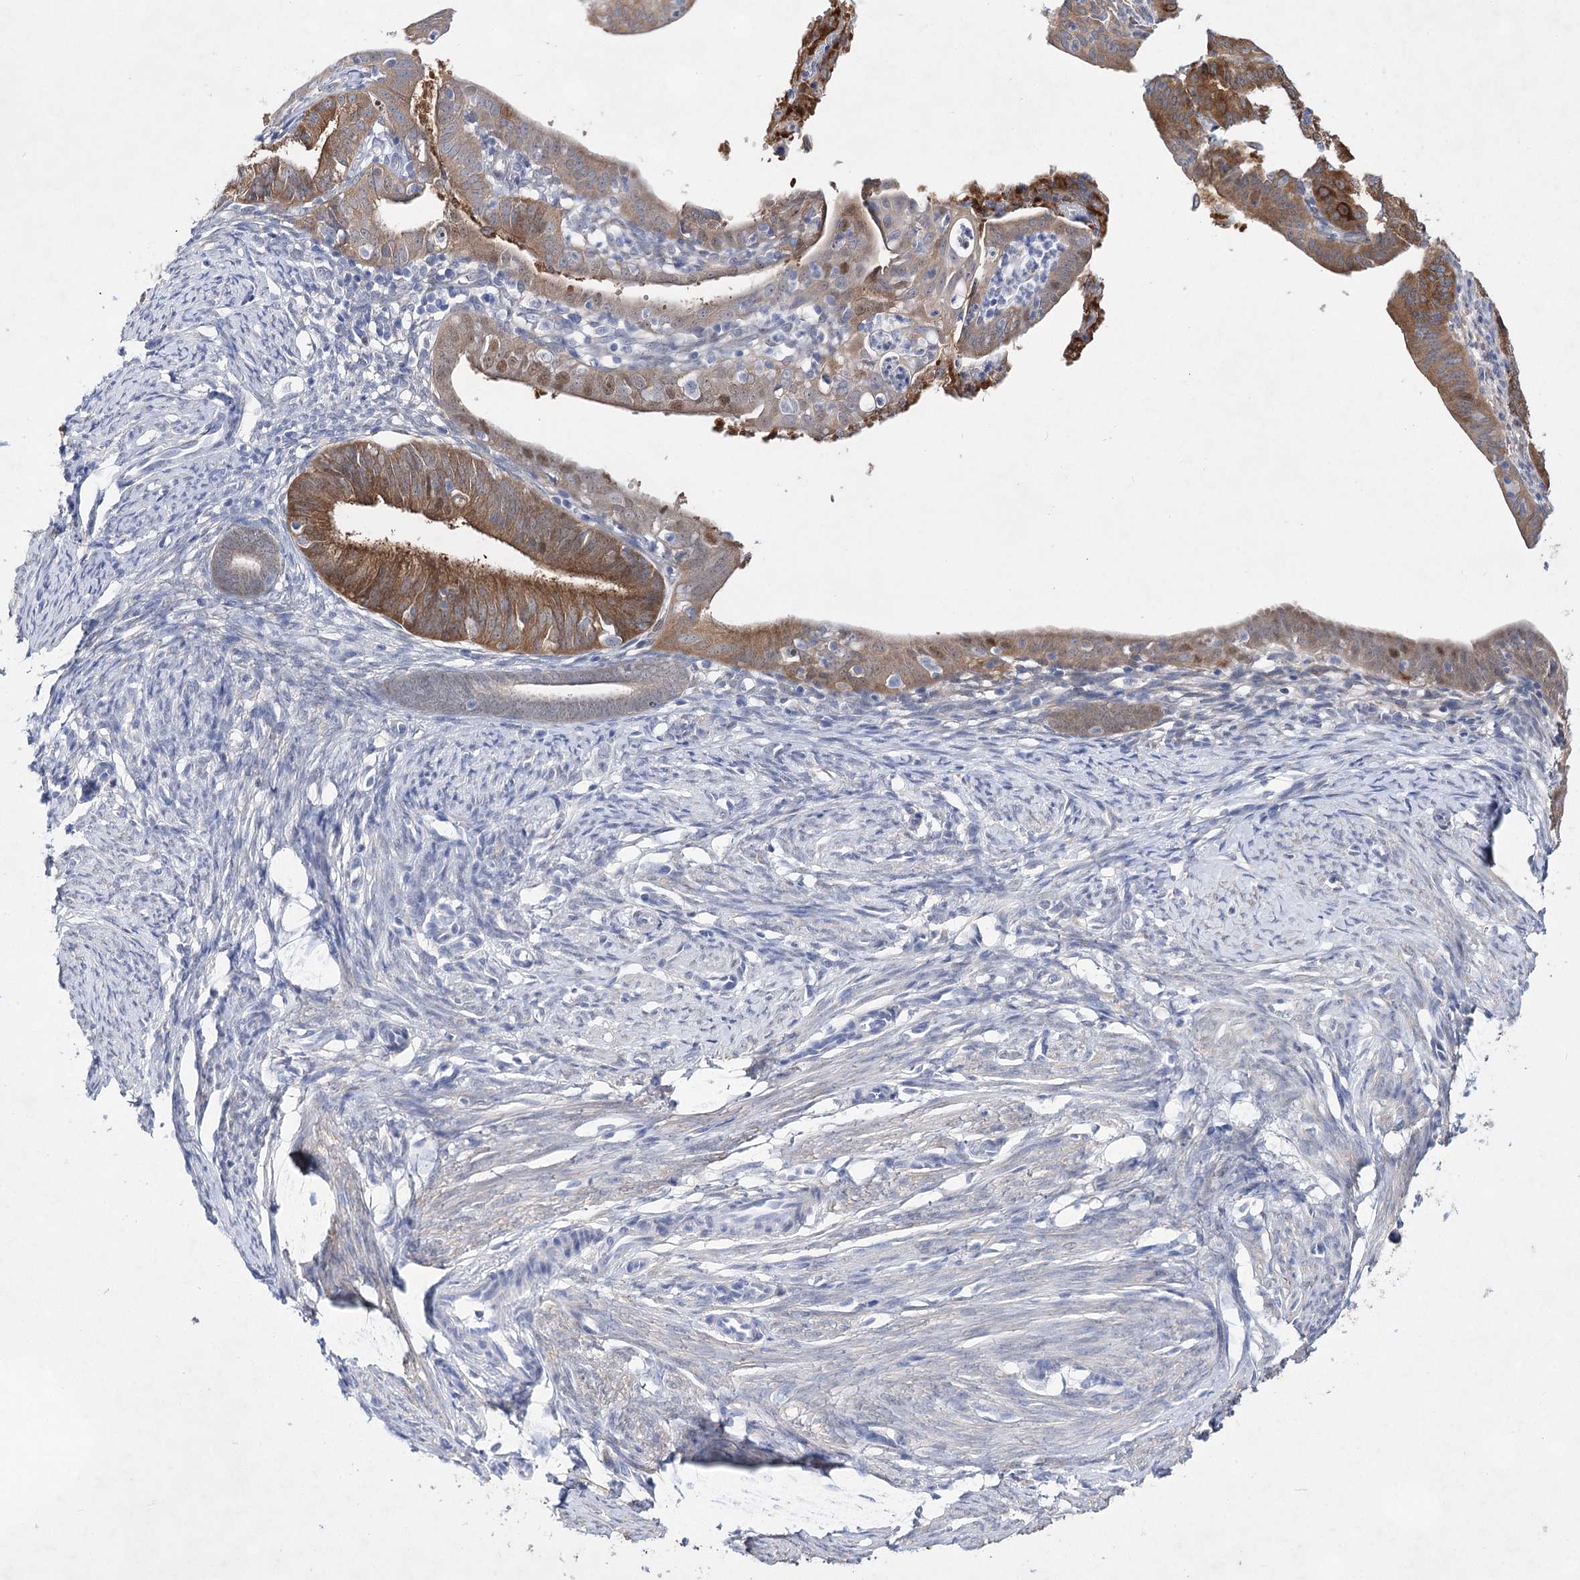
{"staining": {"intensity": "moderate", "quantity": ">75%", "location": "cytoplasmic/membranous,nuclear"}, "tissue": "endometrial cancer", "cell_type": "Tumor cells", "image_type": "cancer", "snomed": [{"axis": "morphology", "description": "Adenocarcinoma, NOS"}, {"axis": "topography", "description": "Endometrium"}], "caption": "Immunohistochemical staining of adenocarcinoma (endometrial) demonstrates medium levels of moderate cytoplasmic/membranous and nuclear protein expression in approximately >75% of tumor cells.", "gene": "UGDH", "patient": {"sex": "female", "age": 51}}